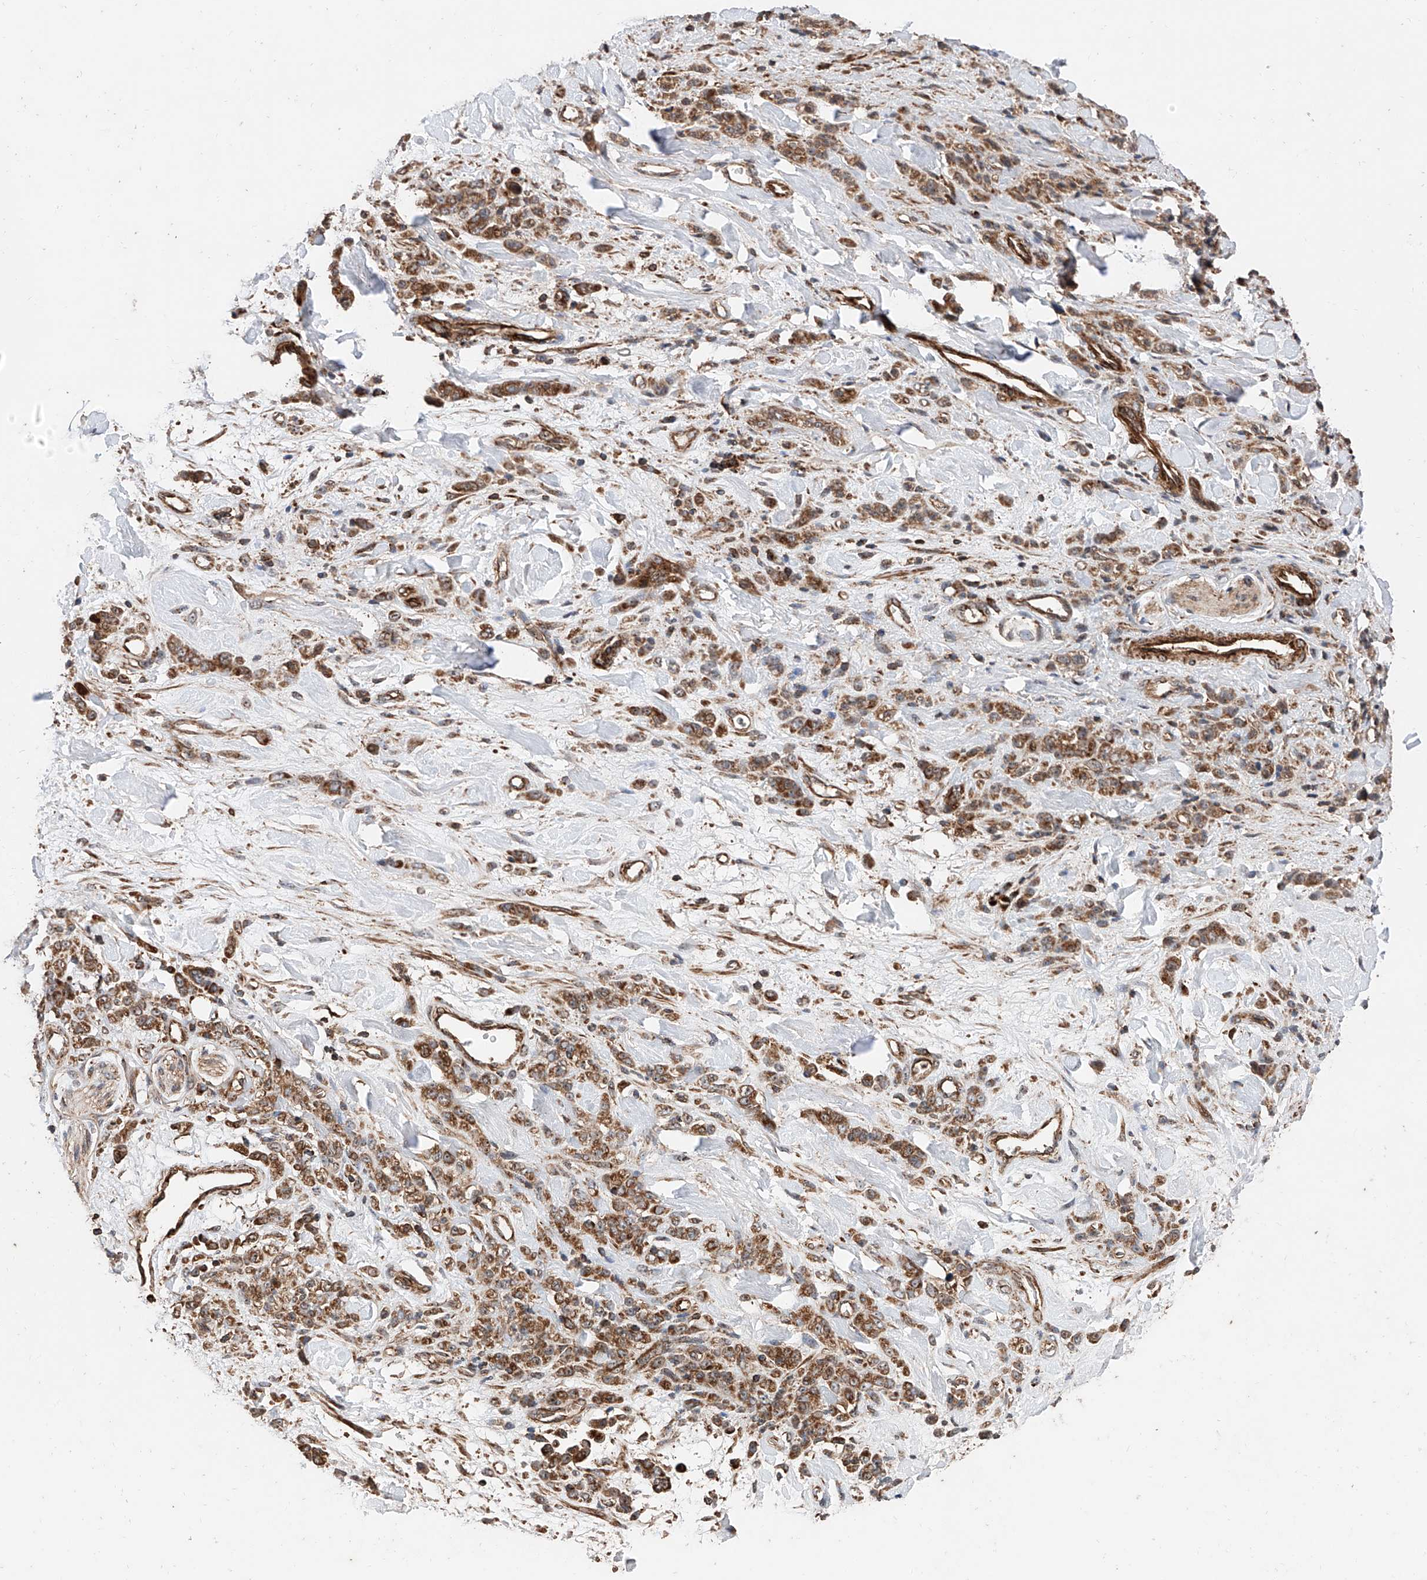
{"staining": {"intensity": "moderate", "quantity": ">75%", "location": "cytoplasmic/membranous"}, "tissue": "stomach cancer", "cell_type": "Tumor cells", "image_type": "cancer", "snomed": [{"axis": "morphology", "description": "Normal tissue, NOS"}, {"axis": "morphology", "description": "Adenocarcinoma, NOS"}, {"axis": "topography", "description": "Stomach"}], "caption": "Immunohistochemical staining of human adenocarcinoma (stomach) exhibits medium levels of moderate cytoplasmic/membranous protein staining in about >75% of tumor cells.", "gene": "PISD", "patient": {"sex": "male", "age": 82}}